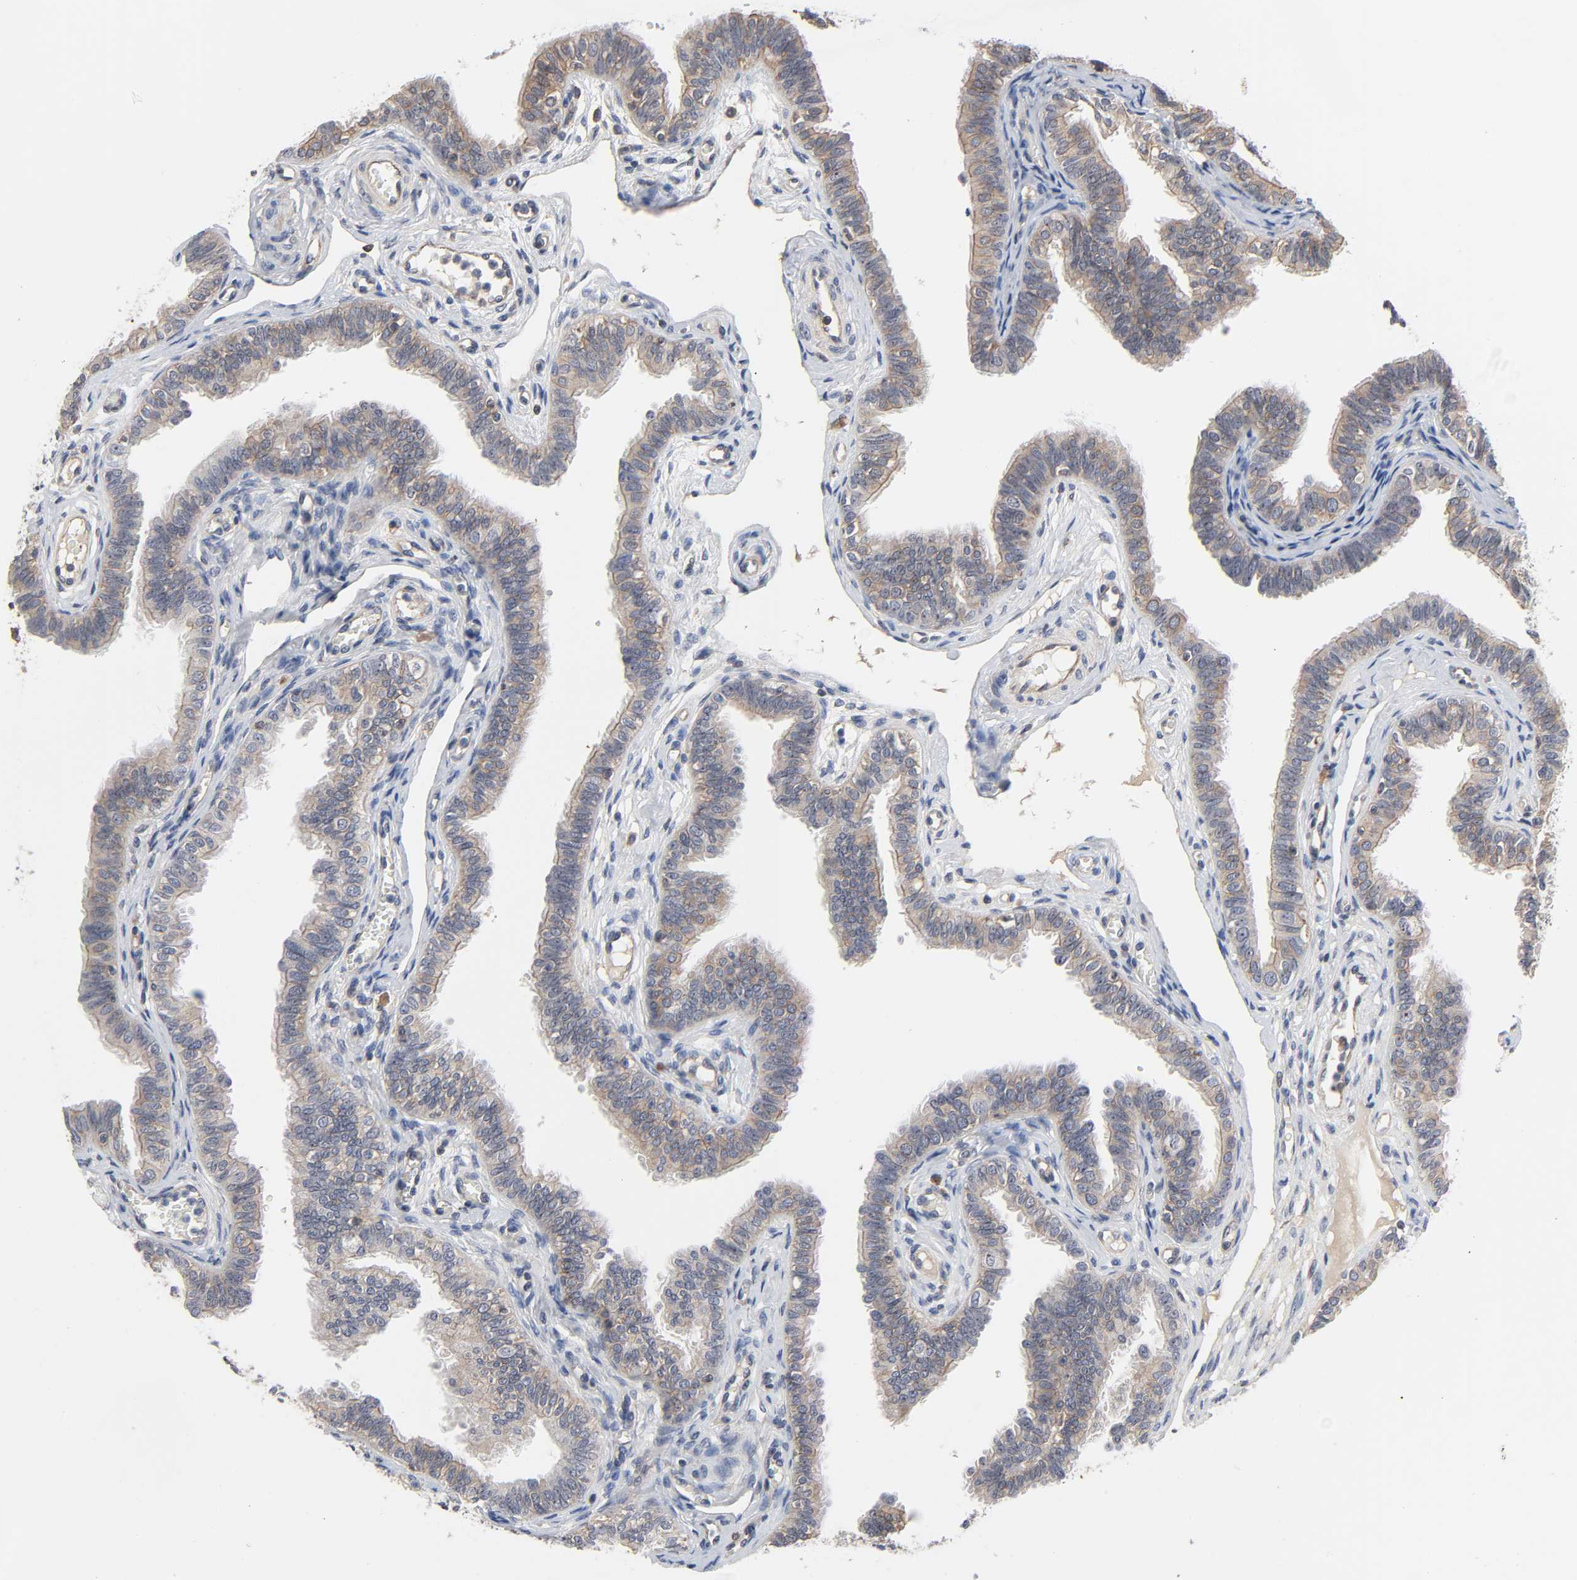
{"staining": {"intensity": "weak", "quantity": ">75%", "location": "cytoplasmic/membranous,nuclear"}, "tissue": "fallopian tube", "cell_type": "Glandular cells", "image_type": "normal", "snomed": [{"axis": "morphology", "description": "Normal tissue, NOS"}, {"axis": "morphology", "description": "Dermoid, NOS"}, {"axis": "topography", "description": "Fallopian tube"}], "caption": "Fallopian tube was stained to show a protein in brown. There is low levels of weak cytoplasmic/membranous,nuclear staining in approximately >75% of glandular cells.", "gene": "DDX10", "patient": {"sex": "female", "age": 33}}